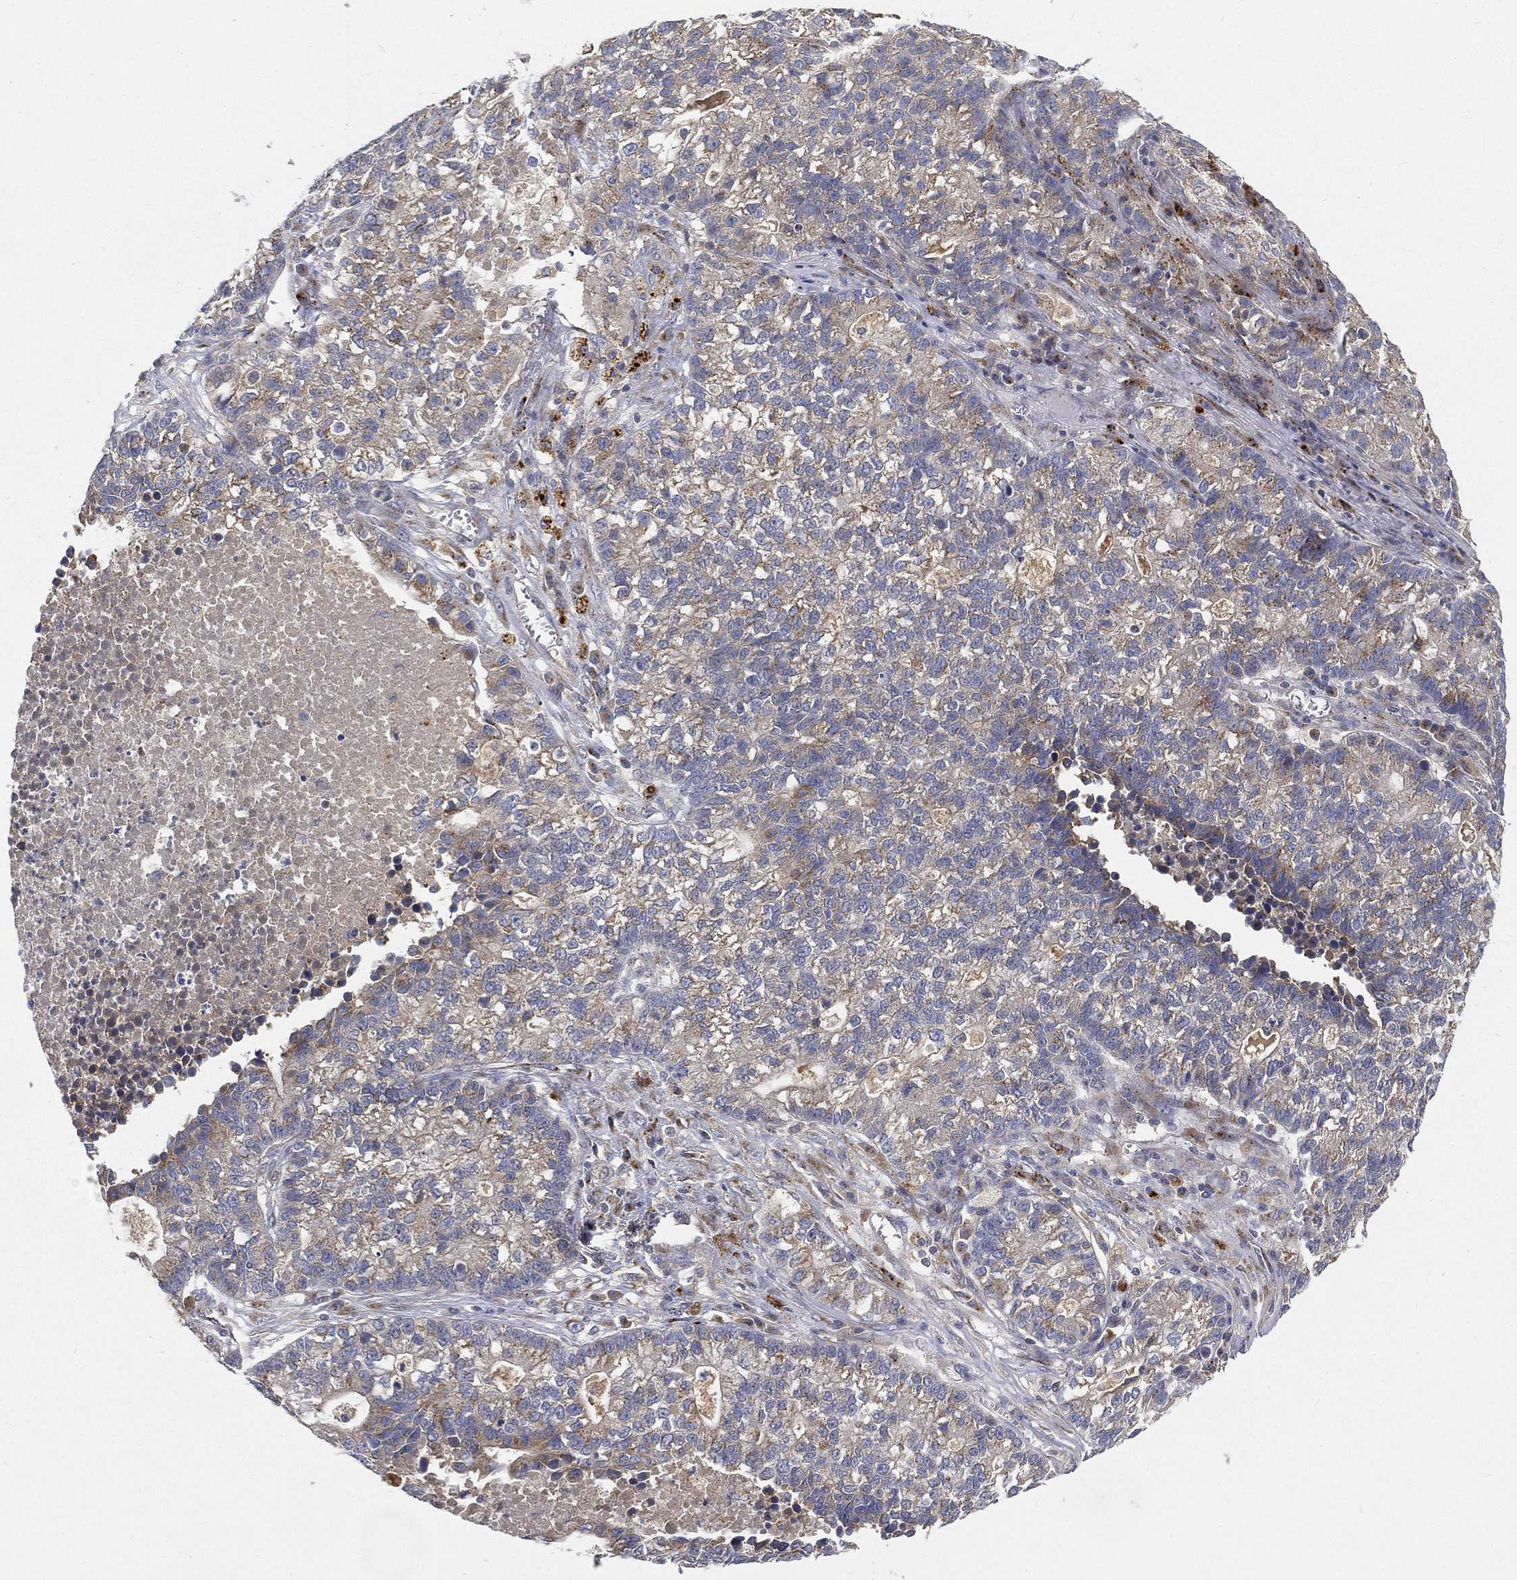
{"staining": {"intensity": "weak", "quantity": "<25%", "location": "cytoplasmic/membranous"}, "tissue": "lung cancer", "cell_type": "Tumor cells", "image_type": "cancer", "snomed": [{"axis": "morphology", "description": "Adenocarcinoma, NOS"}, {"axis": "topography", "description": "Lung"}], "caption": "Tumor cells show no significant protein expression in lung cancer (adenocarcinoma).", "gene": "CTSL", "patient": {"sex": "male", "age": 57}}